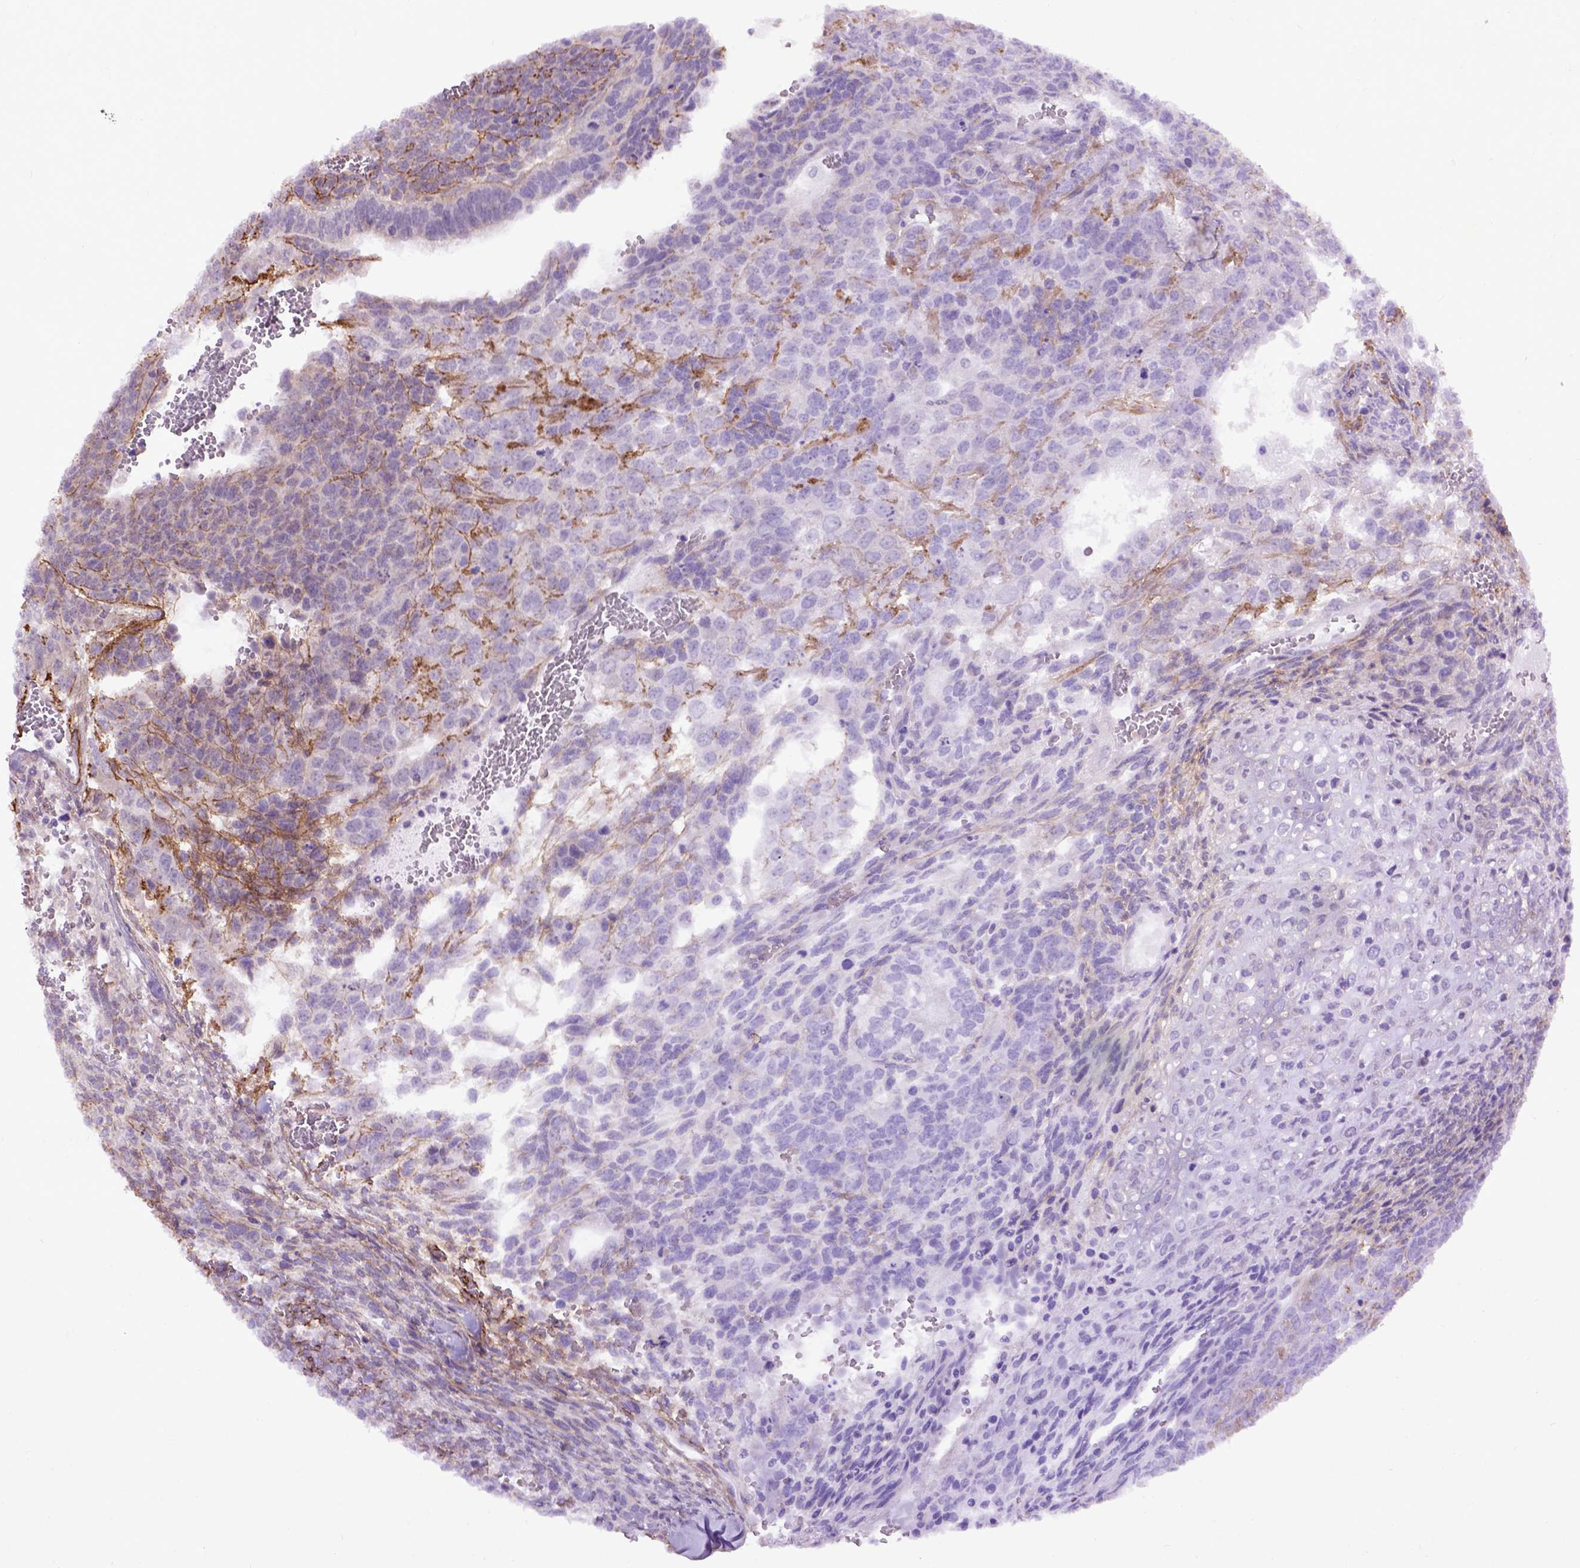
{"staining": {"intensity": "negative", "quantity": "none", "location": "none"}, "tissue": "testis cancer", "cell_type": "Tumor cells", "image_type": "cancer", "snomed": [{"axis": "morphology", "description": "Normal tissue, NOS"}, {"axis": "morphology", "description": "Carcinoma, Embryonal, NOS"}, {"axis": "topography", "description": "Testis"}, {"axis": "topography", "description": "Epididymis"}], "caption": "Embryonal carcinoma (testis) was stained to show a protein in brown. There is no significant staining in tumor cells.", "gene": "EMILIN3", "patient": {"sex": "male", "age": 23}}